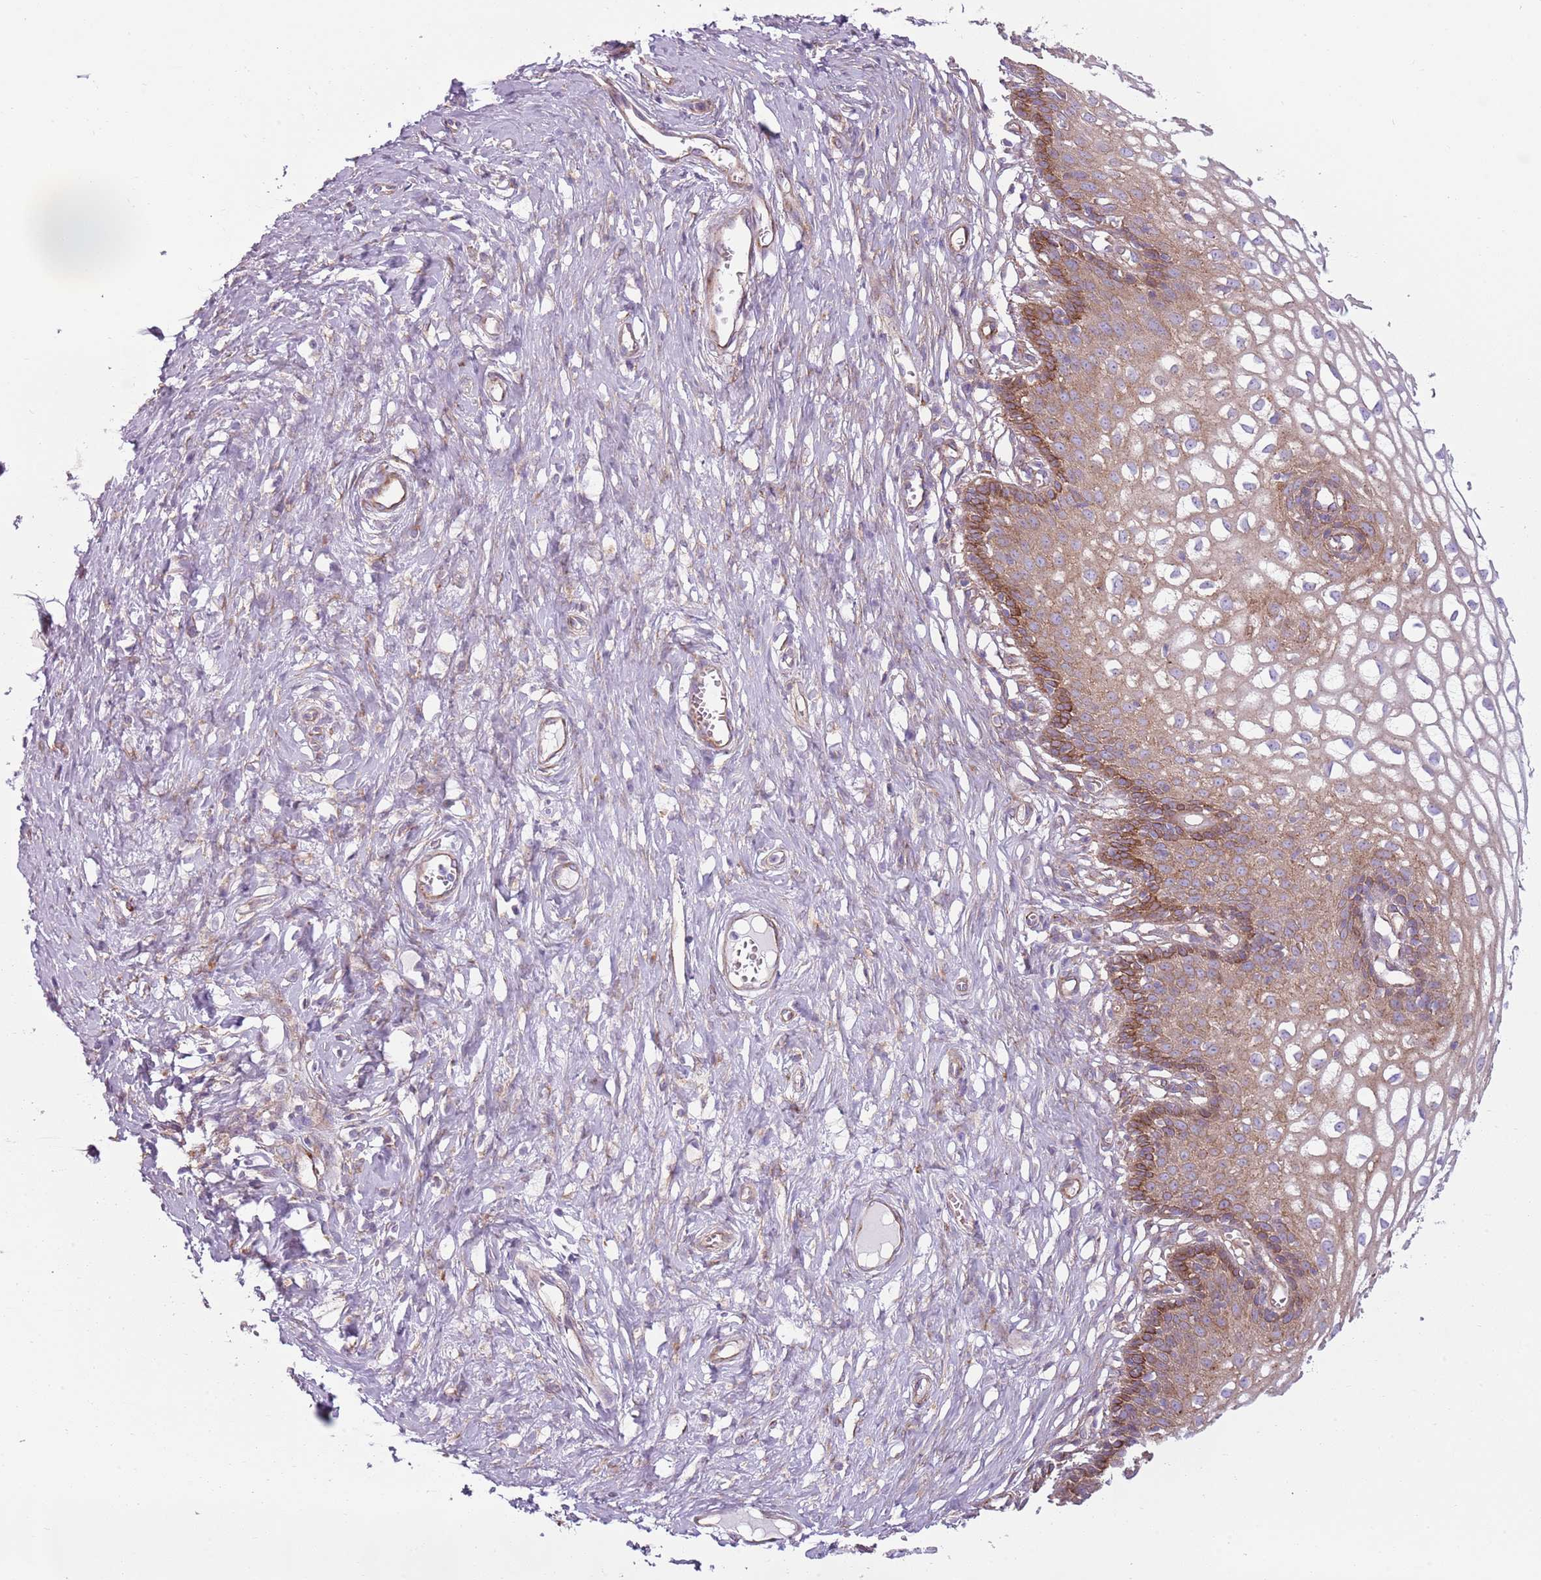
{"staining": {"intensity": "weak", "quantity": "<25%", "location": "cytoplasmic/membranous"}, "tissue": "cervix", "cell_type": "Glandular cells", "image_type": "normal", "snomed": [{"axis": "morphology", "description": "Normal tissue, NOS"}, {"axis": "morphology", "description": "Adenocarcinoma, NOS"}, {"axis": "topography", "description": "Cervix"}], "caption": "Glandular cells are negative for protein expression in benign human cervix. The staining is performed using DAB brown chromogen with nuclei counter-stained in using hematoxylin.", "gene": "SNX1", "patient": {"sex": "female", "age": 29}}